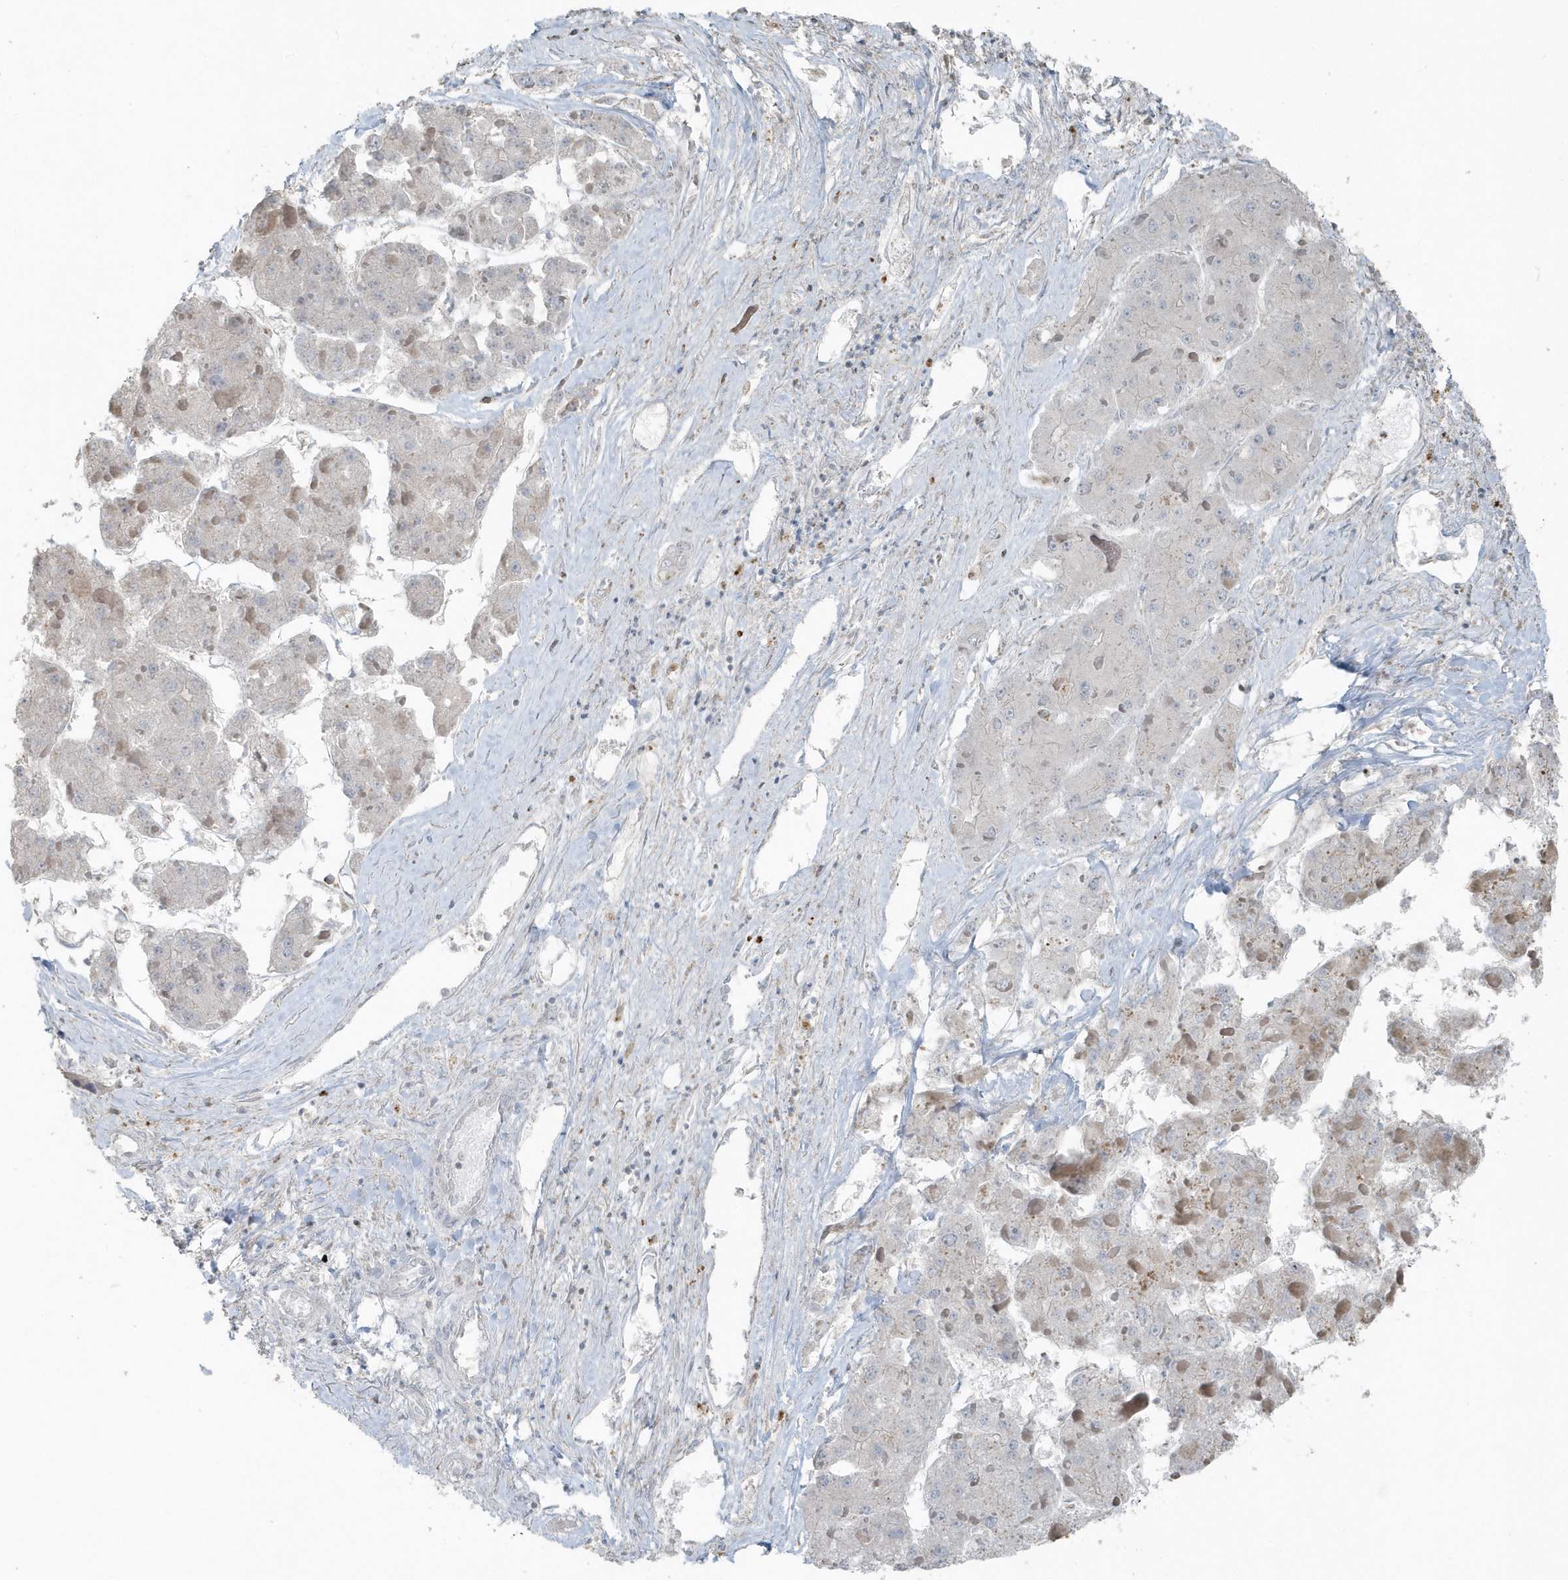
{"staining": {"intensity": "negative", "quantity": "none", "location": "none"}, "tissue": "liver cancer", "cell_type": "Tumor cells", "image_type": "cancer", "snomed": [{"axis": "morphology", "description": "Carcinoma, Hepatocellular, NOS"}, {"axis": "topography", "description": "Liver"}], "caption": "This is a photomicrograph of immunohistochemistry staining of liver cancer, which shows no staining in tumor cells.", "gene": "ACTC1", "patient": {"sex": "female", "age": 73}}